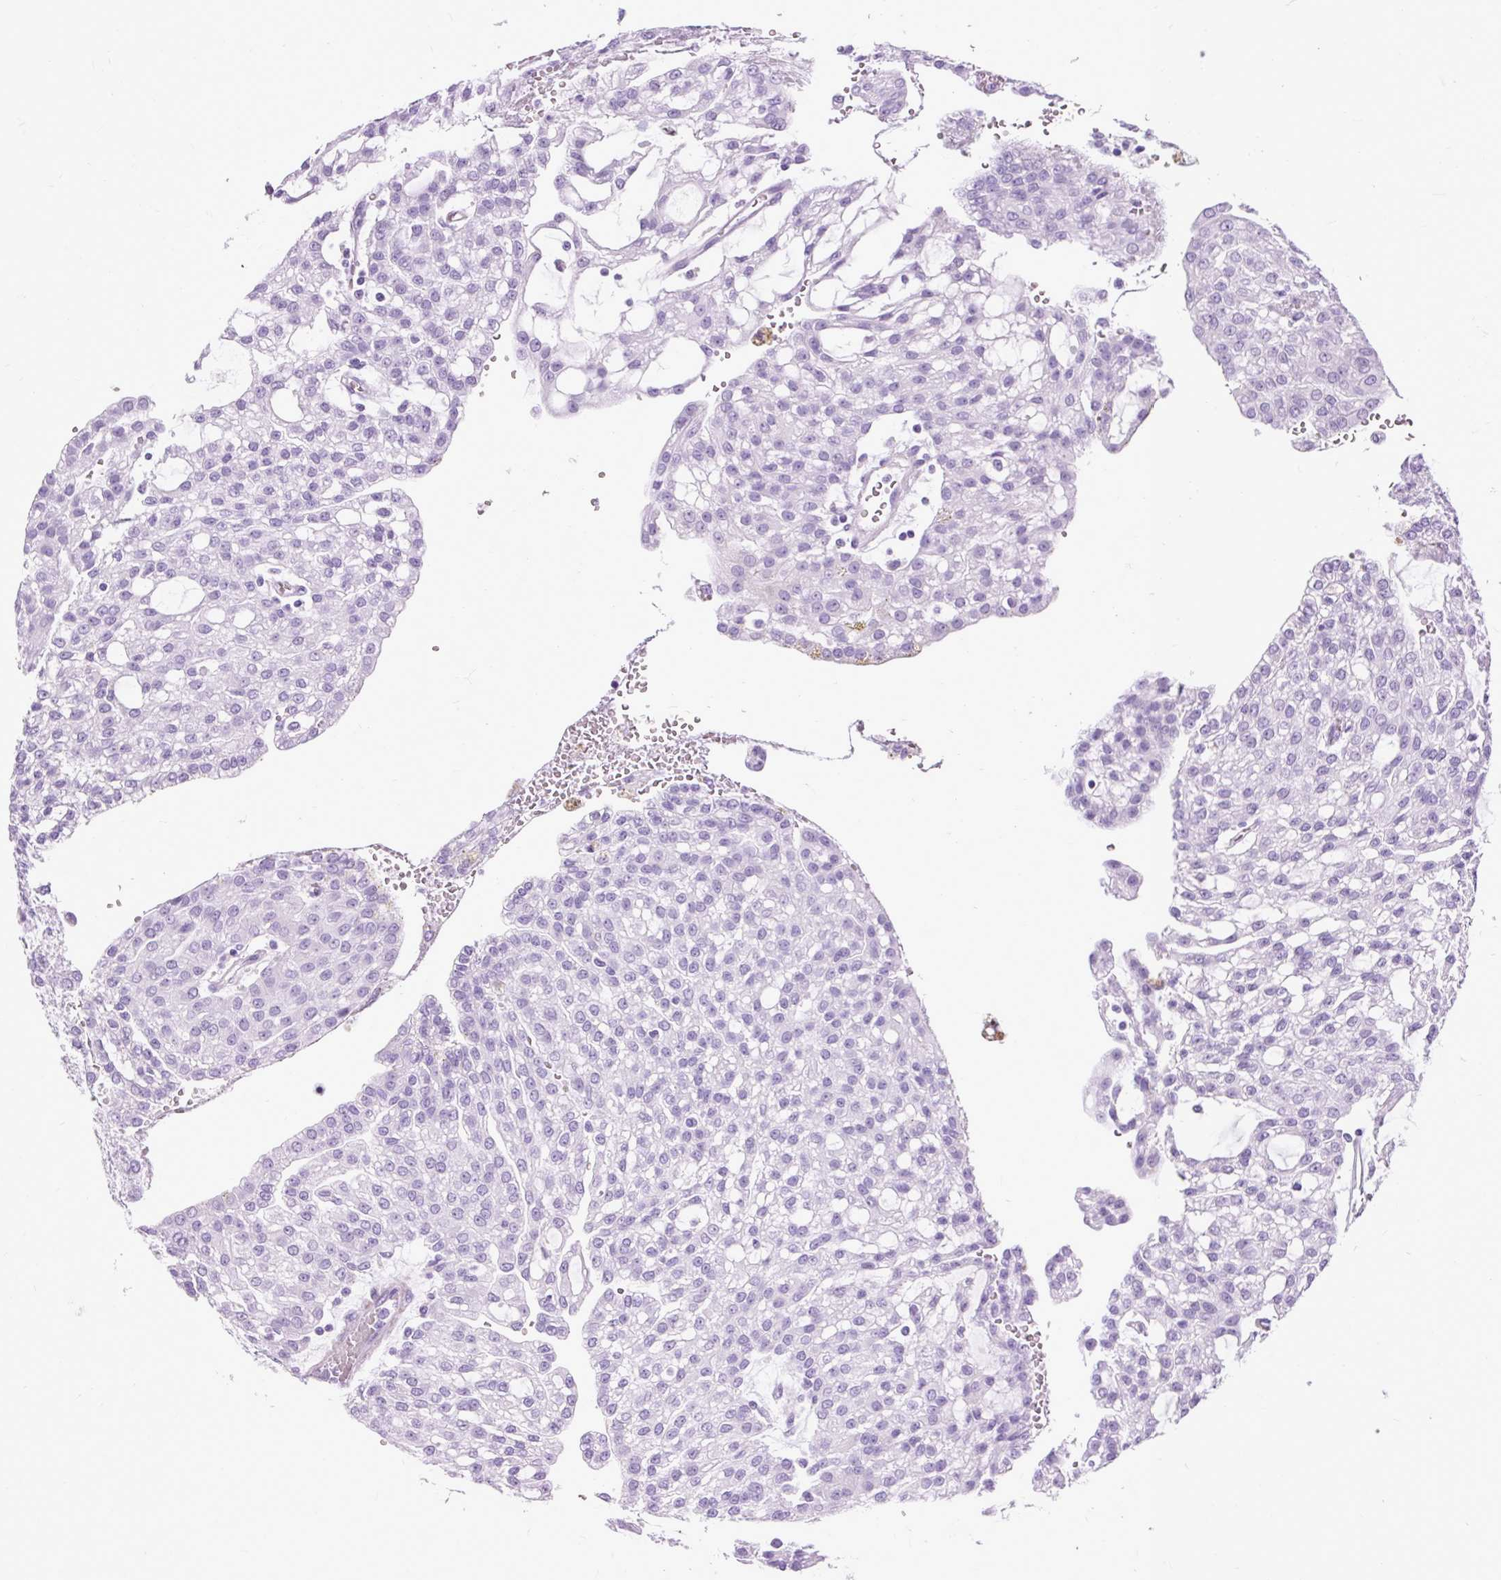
{"staining": {"intensity": "negative", "quantity": "none", "location": "none"}, "tissue": "renal cancer", "cell_type": "Tumor cells", "image_type": "cancer", "snomed": [{"axis": "morphology", "description": "Adenocarcinoma, NOS"}, {"axis": "topography", "description": "Kidney"}], "caption": "Photomicrograph shows no significant protein staining in tumor cells of renal adenocarcinoma.", "gene": "DPP6", "patient": {"sex": "male", "age": 63}}